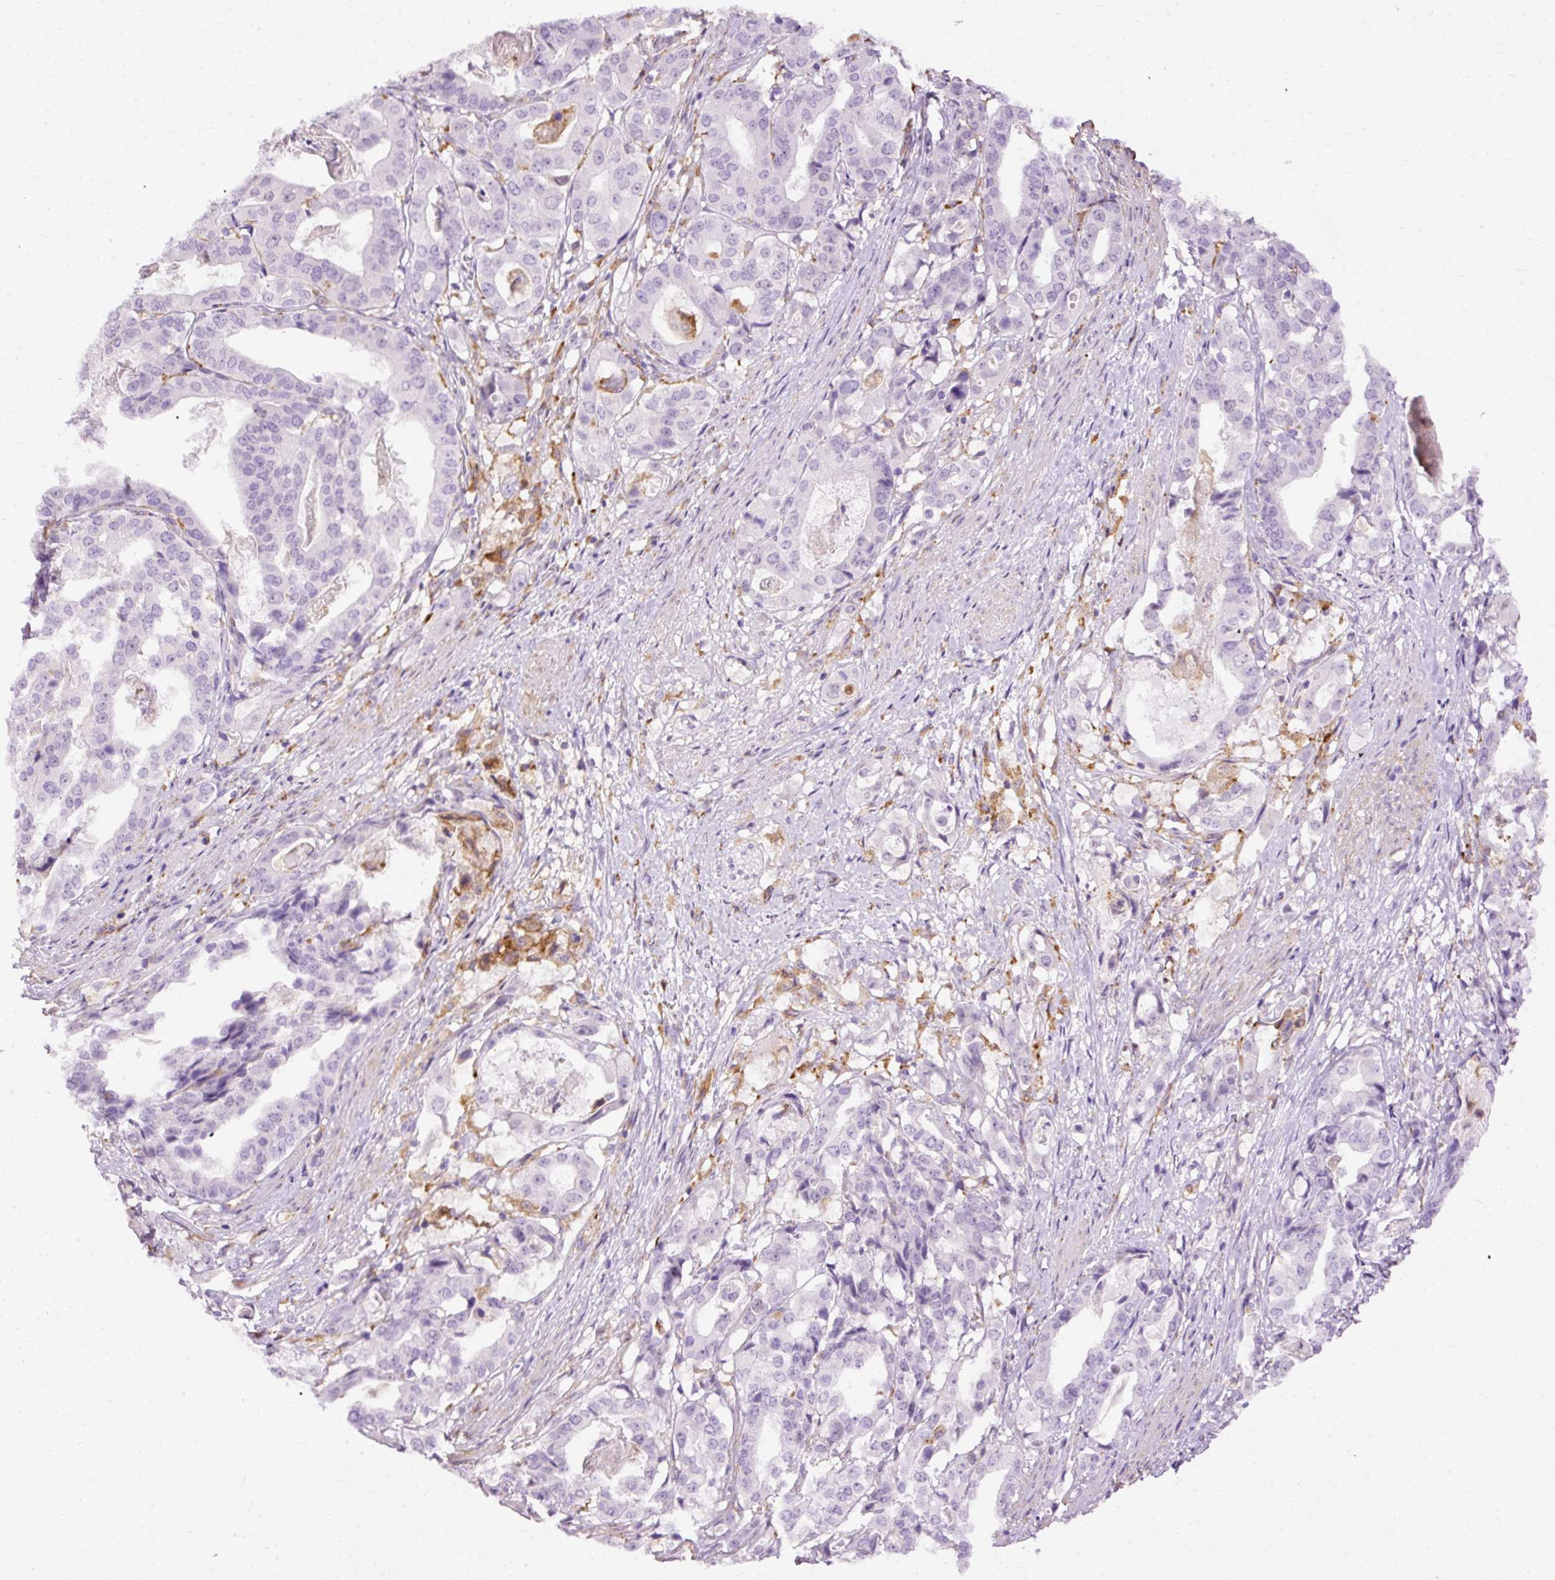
{"staining": {"intensity": "negative", "quantity": "none", "location": "none"}, "tissue": "stomach cancer", "cell_type": "Tumor cells", "image_type": "cancer", "snomed": [{"axis": "morphology", "description": "Adenocarcinoma, NOS"}, {"axis": "topography", "description": "Stomach"}], "caption": "Immunohistochemical staining of human stomach adenocarcinoma reveals no significant staining in tumor cells.", "gene": "LY86", "patient": {"sex": "male", "age": 48}}